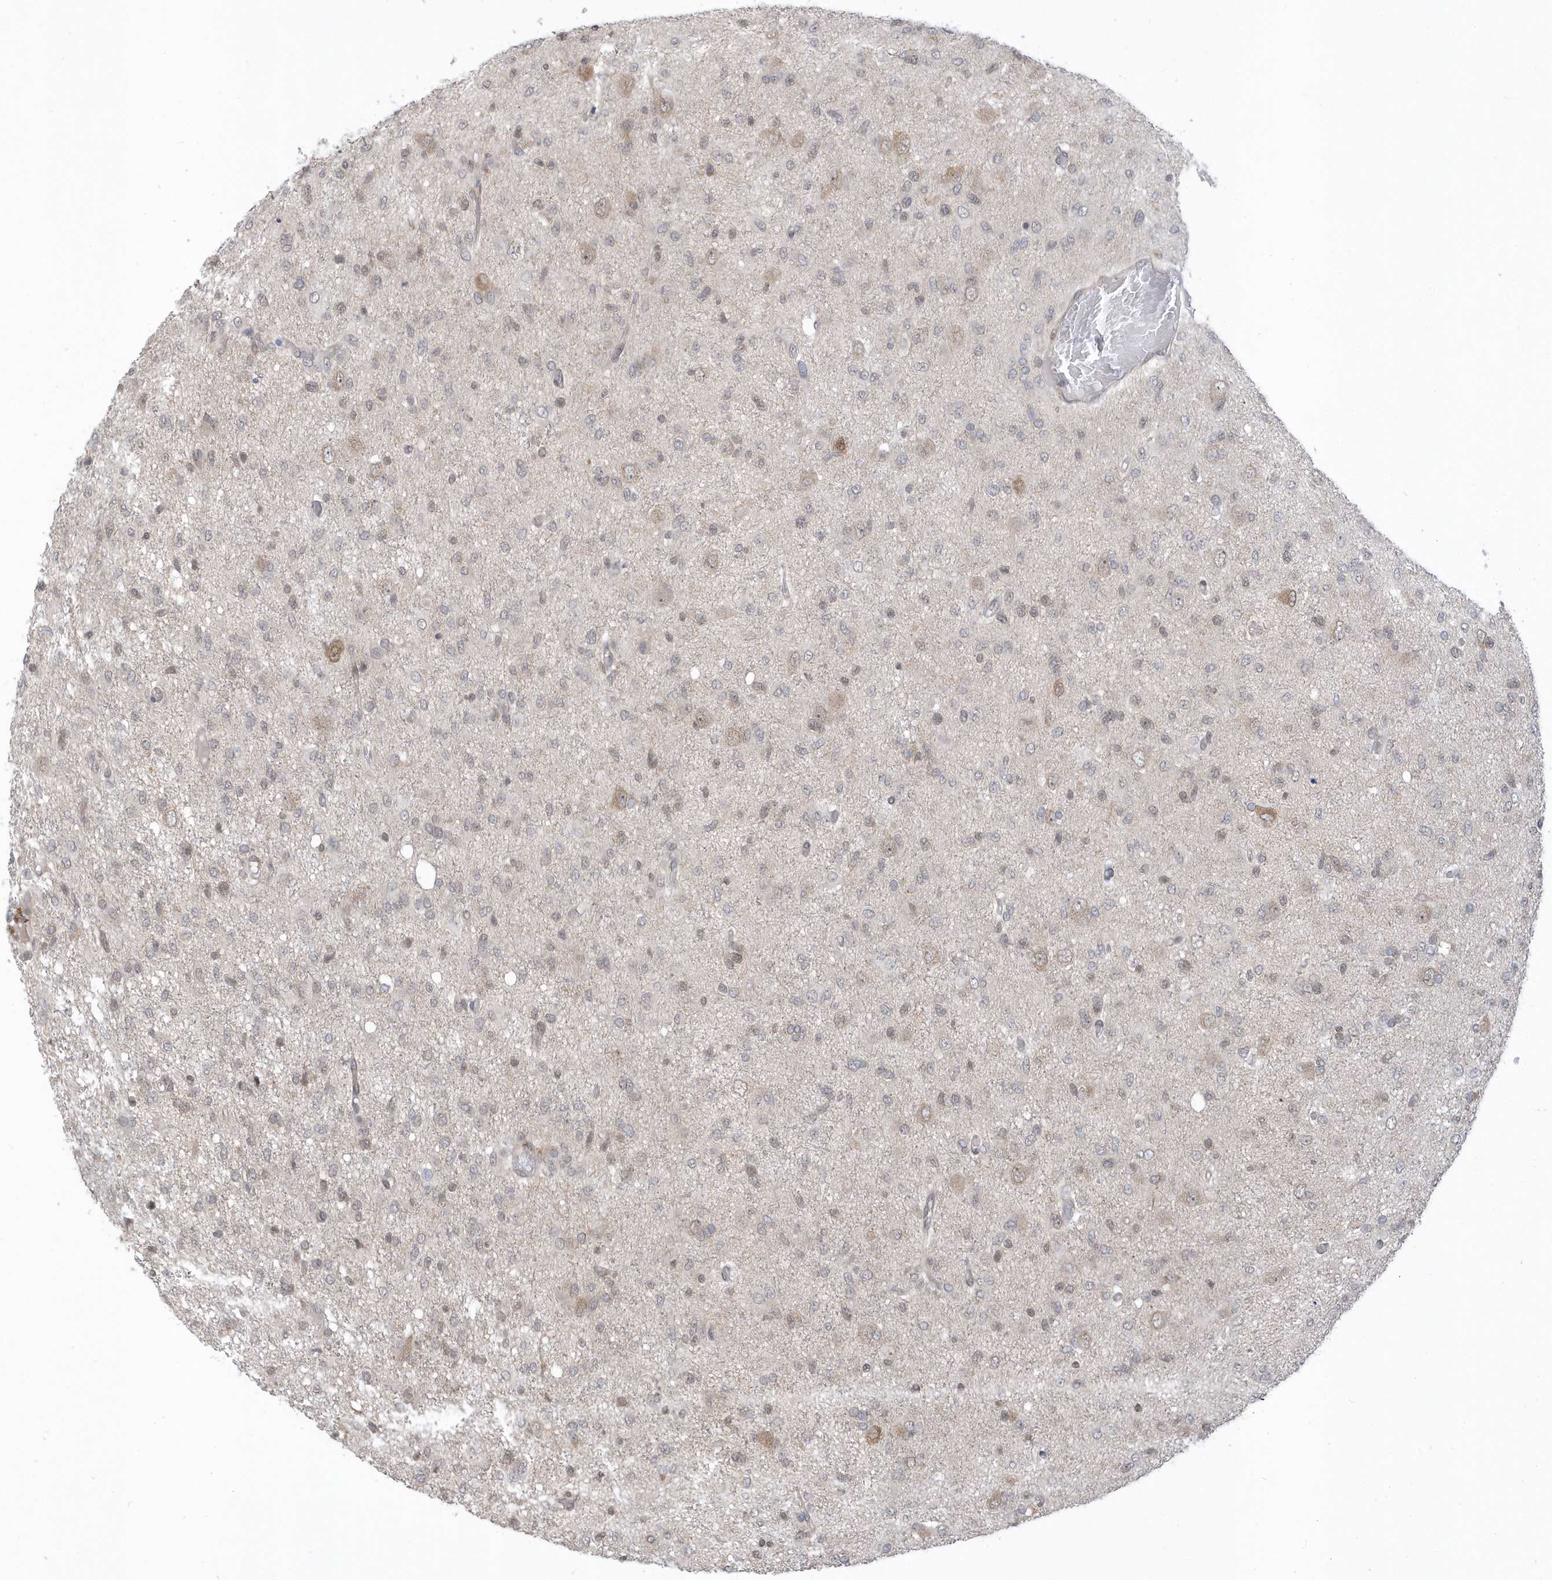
{"staining": {"intensity": "moderate", "quantity": "<25%", "location": "cytoplasmic/membranous,nuclear"}, "tissue": "glioma", "cell_type": "Tumor cells", "image_type": "cancer", "snomed": [{"axis": "morphology", "description": "Glioma, malignant, High grade"}, {"axis": "topography", "description": "Brain"}], "caption": "An image of high-grade glioma (malignant) stained for a protein shows moderate cytoplasmic/membranous and nuclear brown staining in tumor cells.", "gene": "USP53", "patient": {"sex": "female", "age": 59}}